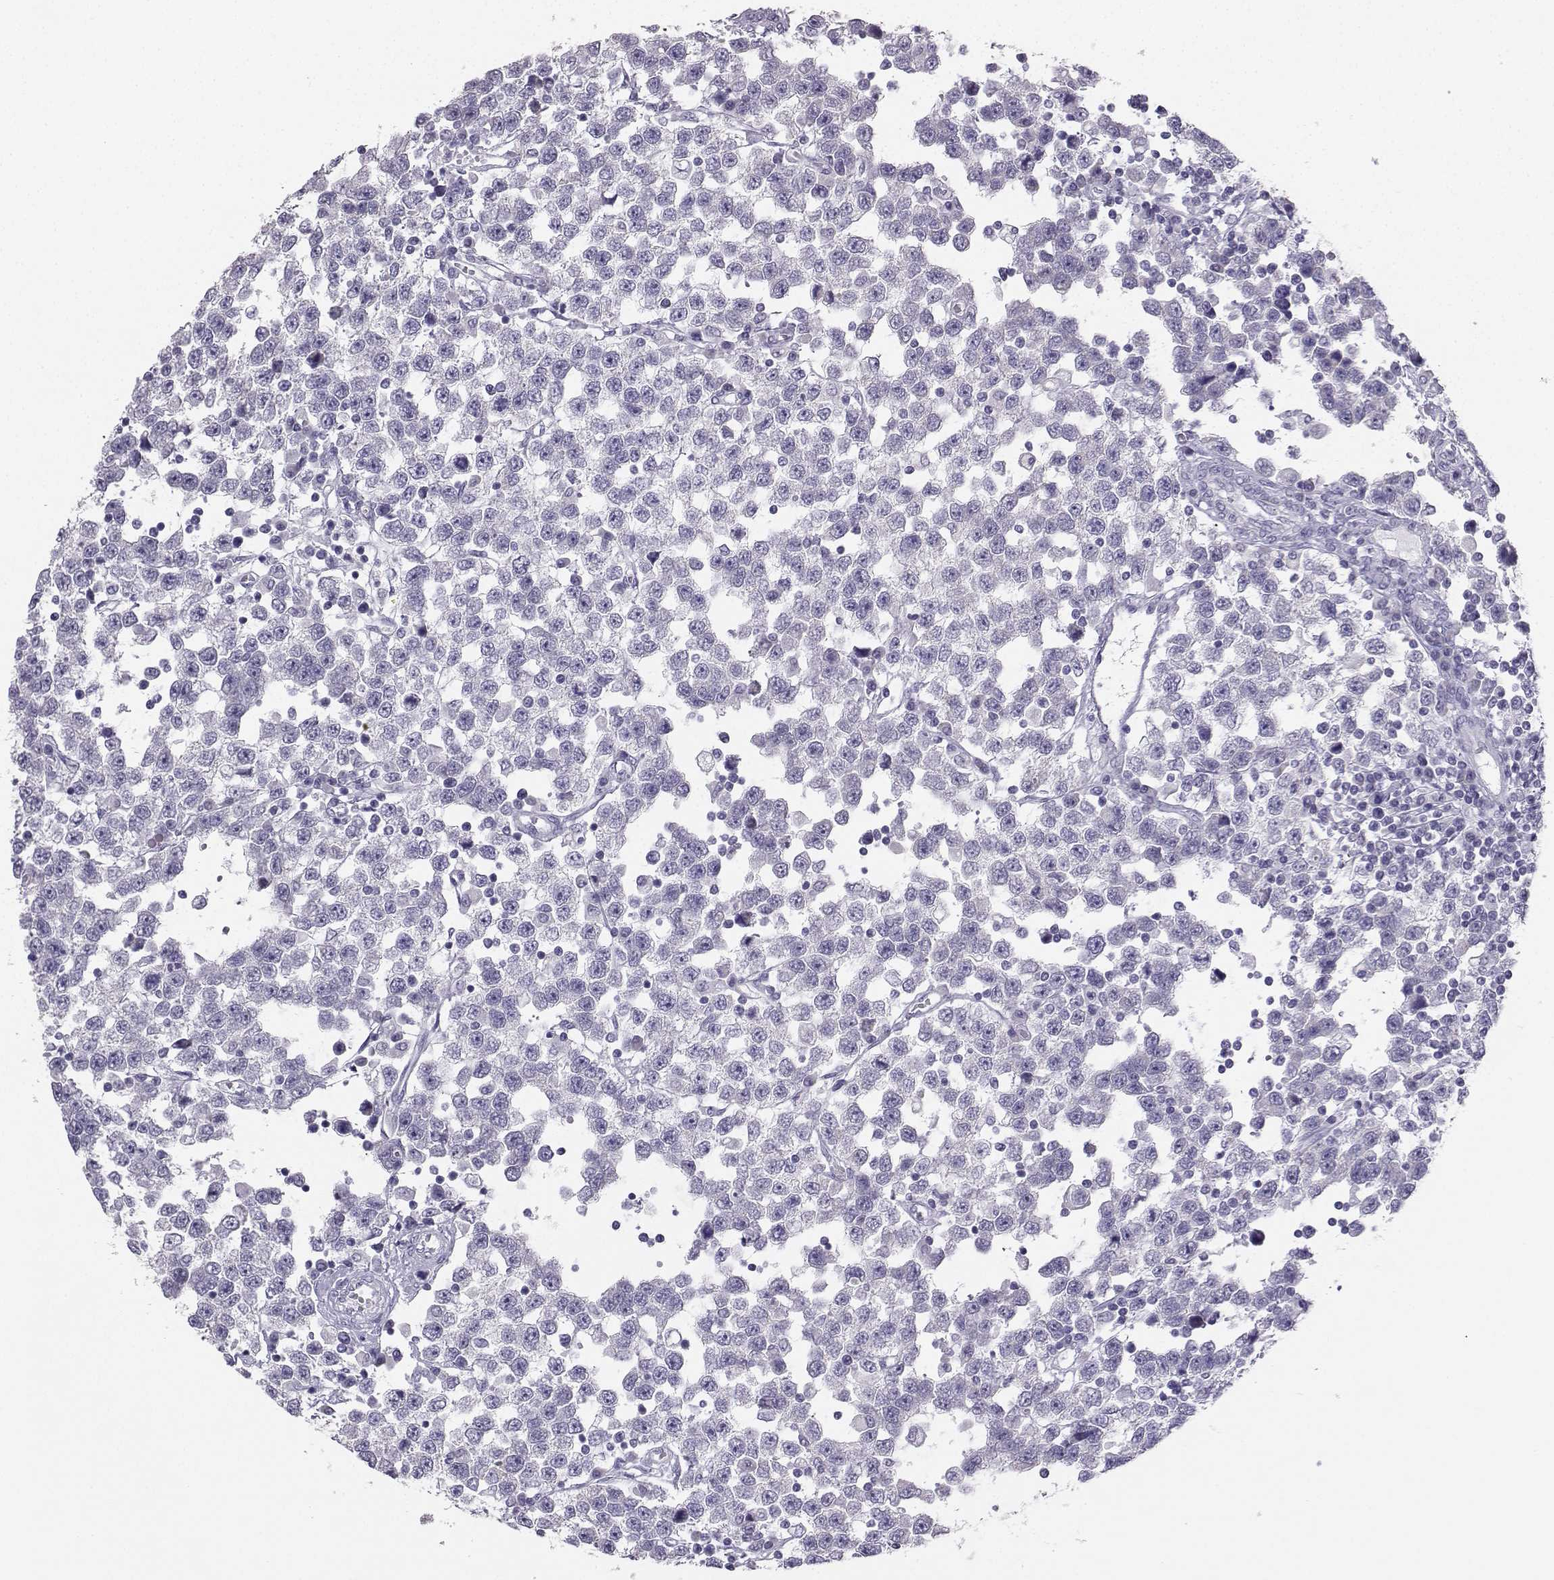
{"staining": {"intensity": "negative", "quantity": "none", "location": "none"}, "tissue": "testis cancer", "cell_type": "Tumor cells", "image_type": "cancer", "snomed": [{"axis": "morphology", "description": "Seminoma, NOS"}, {"axis": "topography", "description": "Testis"}], "caption": "There is no significant positivity in tumor cells of seminoma (testis).", "gene": "AVP", "patient": {"sex": "male", "age": 34}}